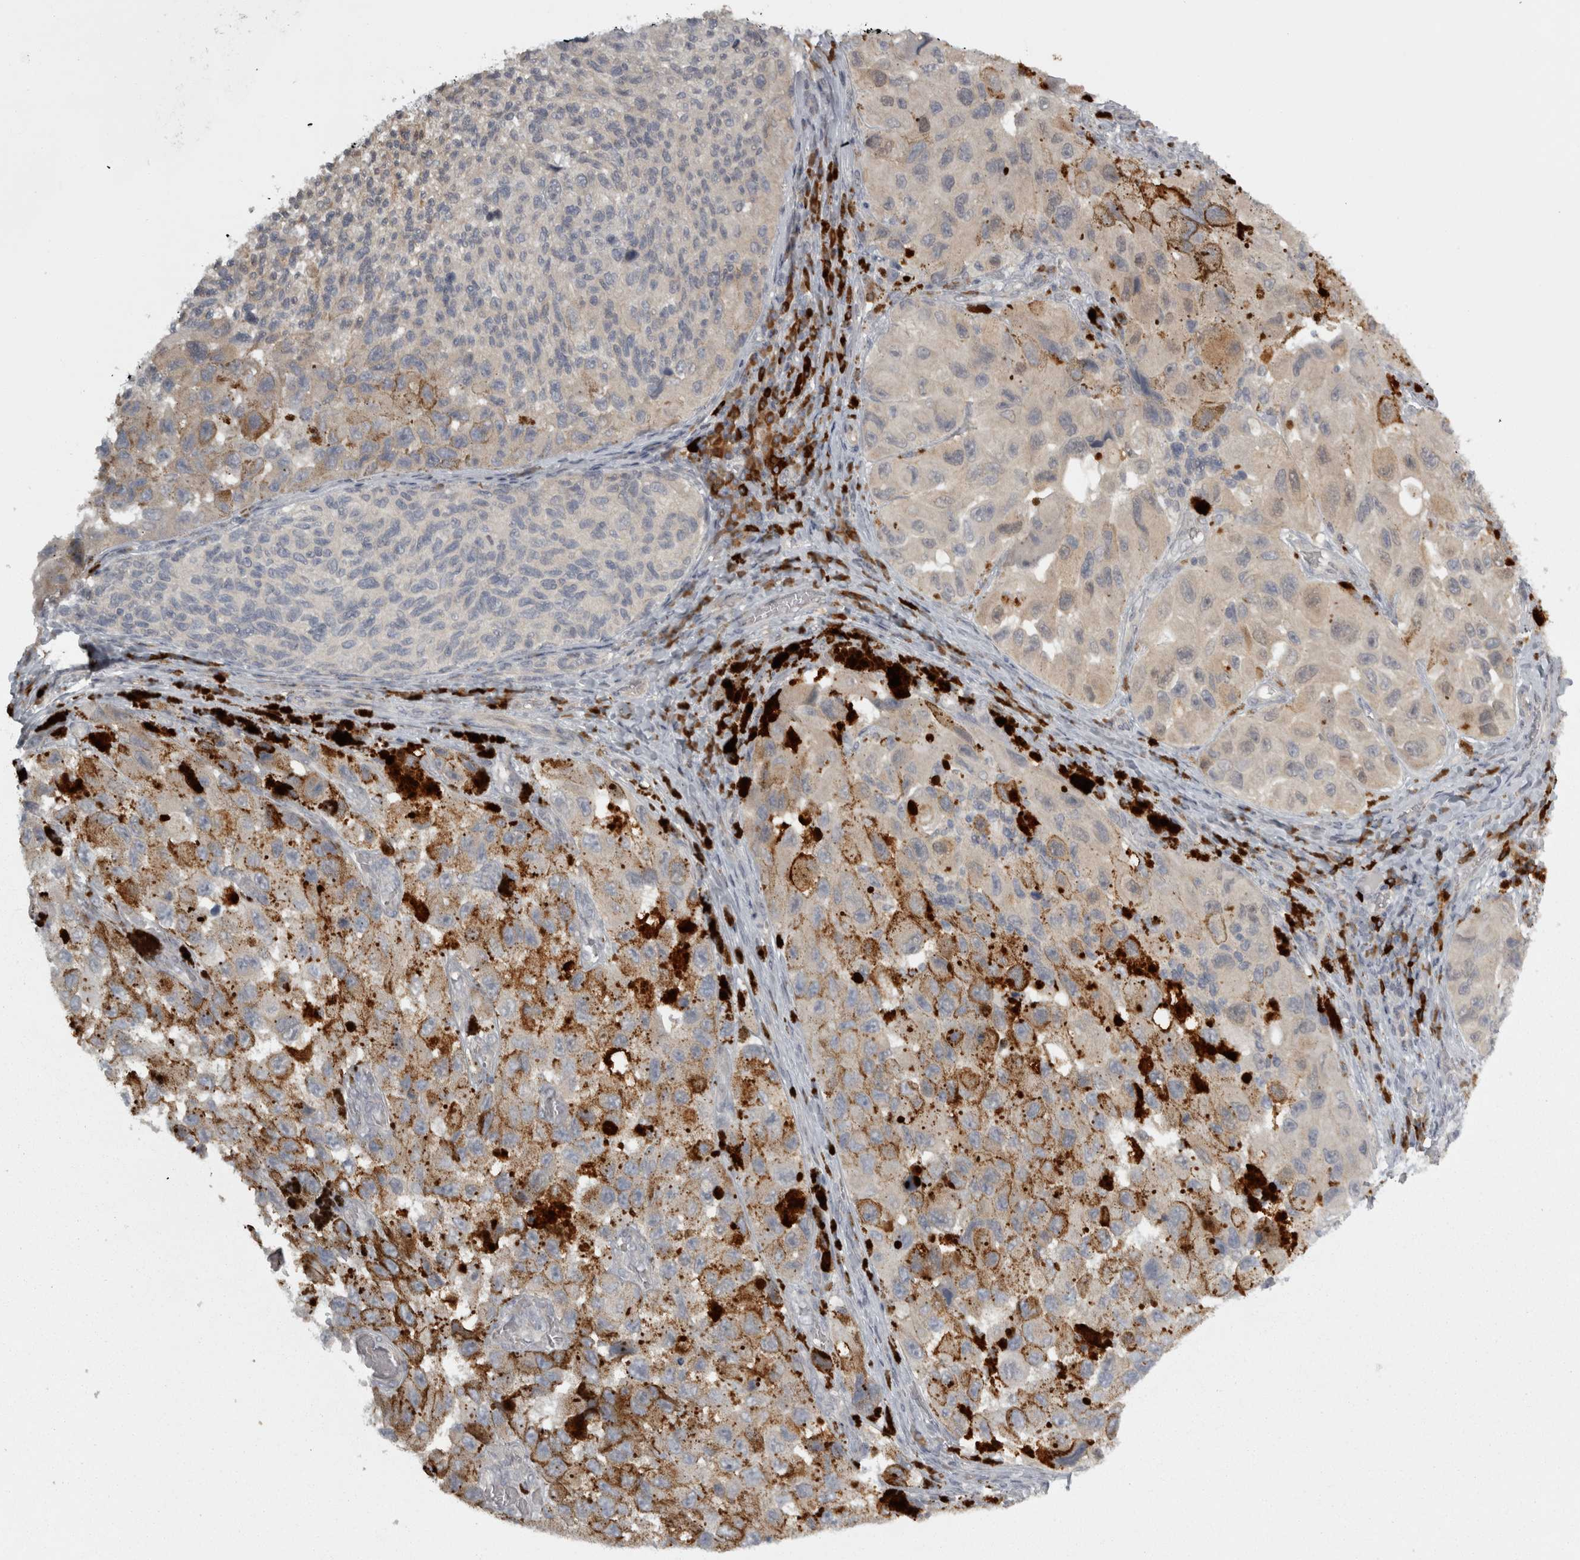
{"staining": {"intensity": "weak", "quantity": "25%-75%", "location": "cytoplasmic/membranous"}, "tissue": "melanoma", "cell_type": "Tumor cells", "image_type": "cancer", "snomed": [{"axis": "morphology", "description": "Malignant melanoma, NOS"}, {"axis": "topography", "description": "Skin"}], "caption": "IHC histopathology image of melanoma stained for a protein (brown), which shows low levels of weak cytoplasmic/membranous staining in about 25%-75% of tumor cells.", "gene": "SLCO5A1", "patient": {"sex": "female", "age": 73}}